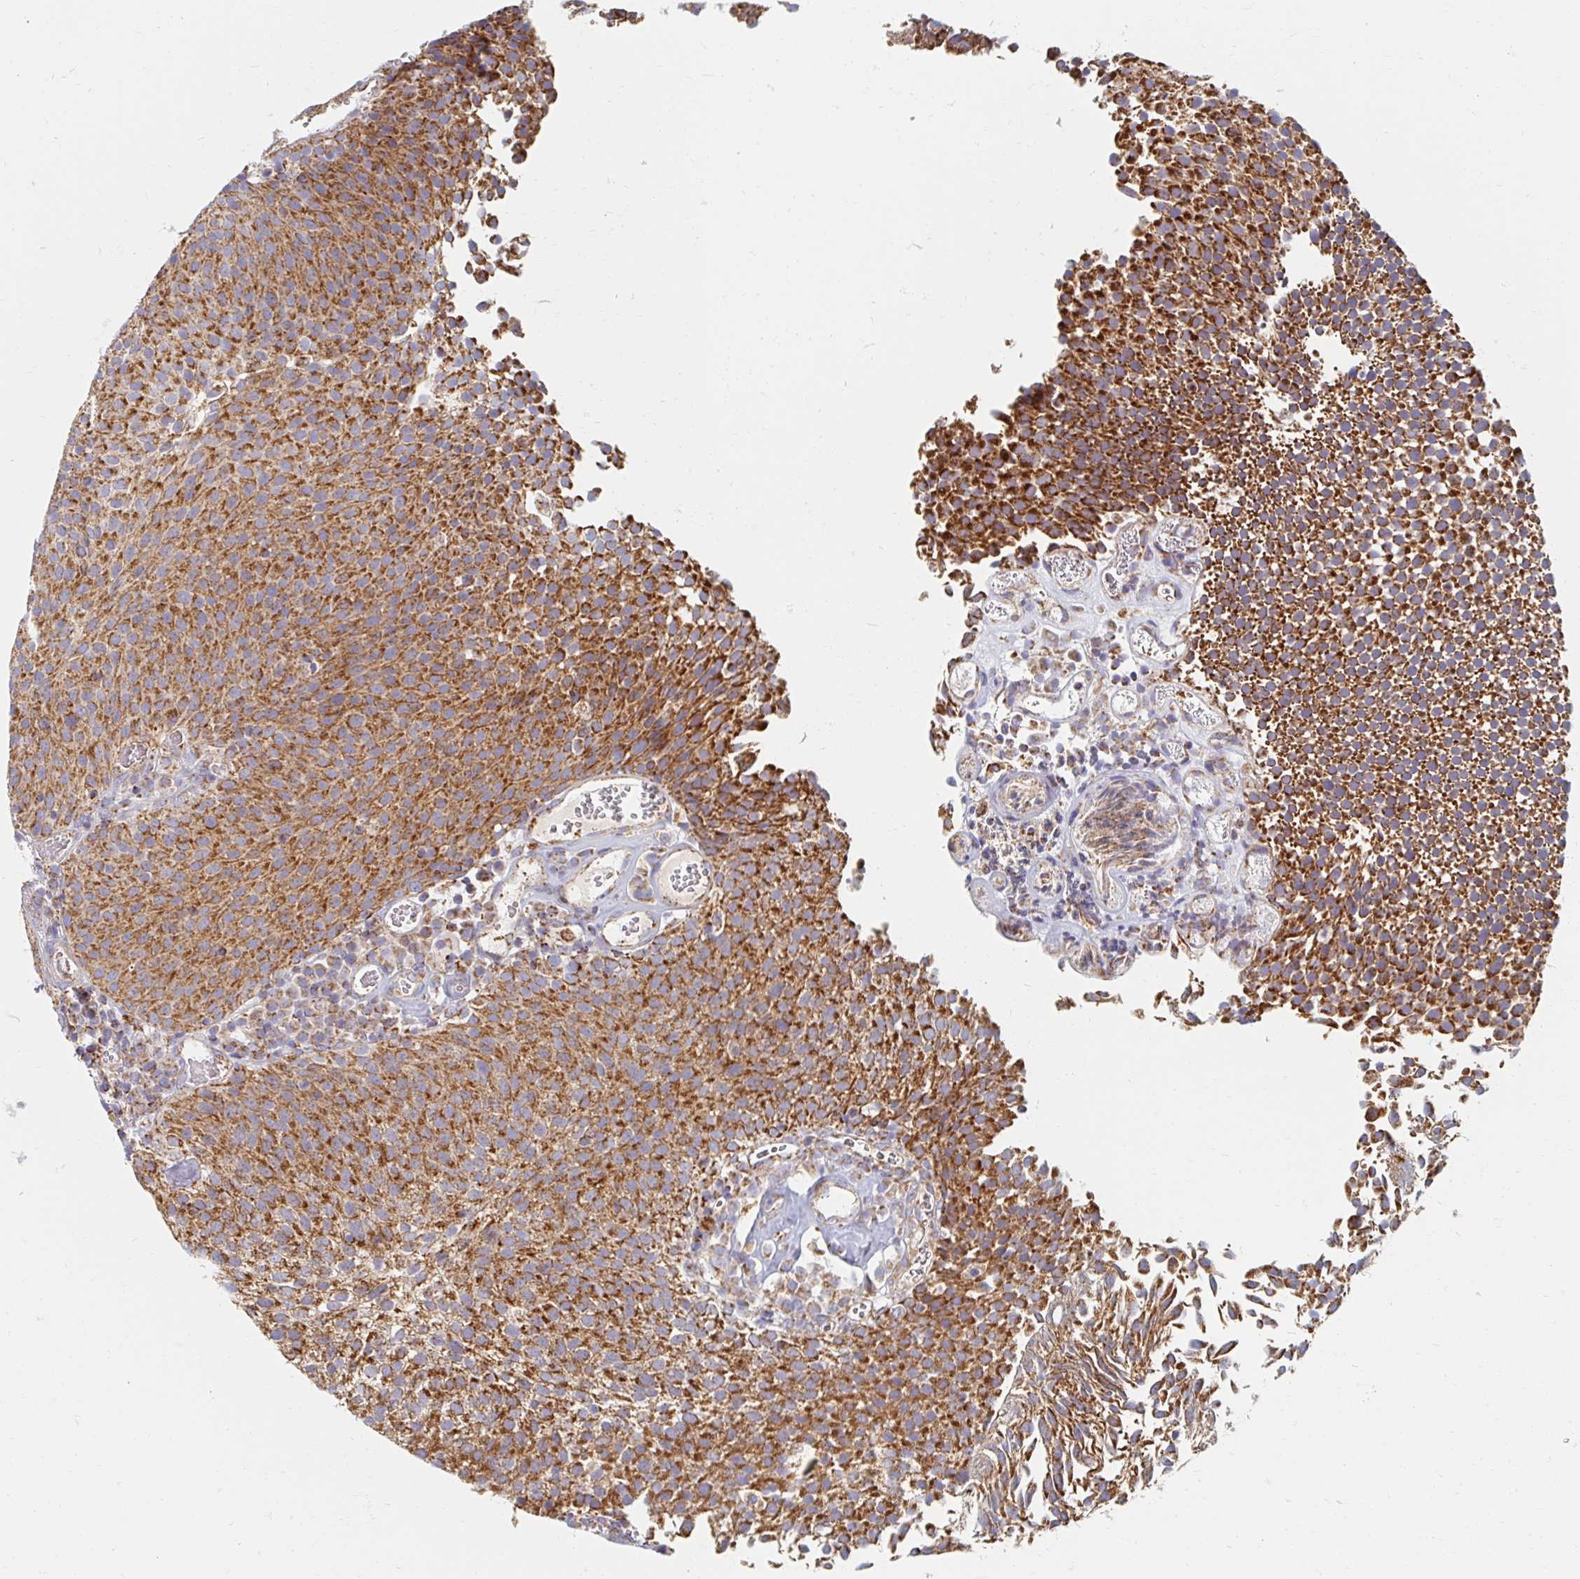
{"staining": {"intensity": "strong", "quantity": ">75%", "location": "cytoplasmic/membranous"}, "tissue": "urothelial cancer", "cell_type": "Tumor cells", "image_type": "cancer", "snomed": [{"axis": "morphology", "description": "Urothelial carcinoma, Low grade"}, {"axis": "topography", "description": "Urinary bladder"}], "caption": "Immunohistochemical staining of human urothelial carcinoma (low-grade) reveals strong cytoplasmic/membranous protein positivity in approximately >75% of tumor cells. (DAB (3,3'-diaminobenzidine) IHC with brightfield microscopy, high magnification).", "gene": "MAVS", "patient": {"sex": "female", "age": 79}}